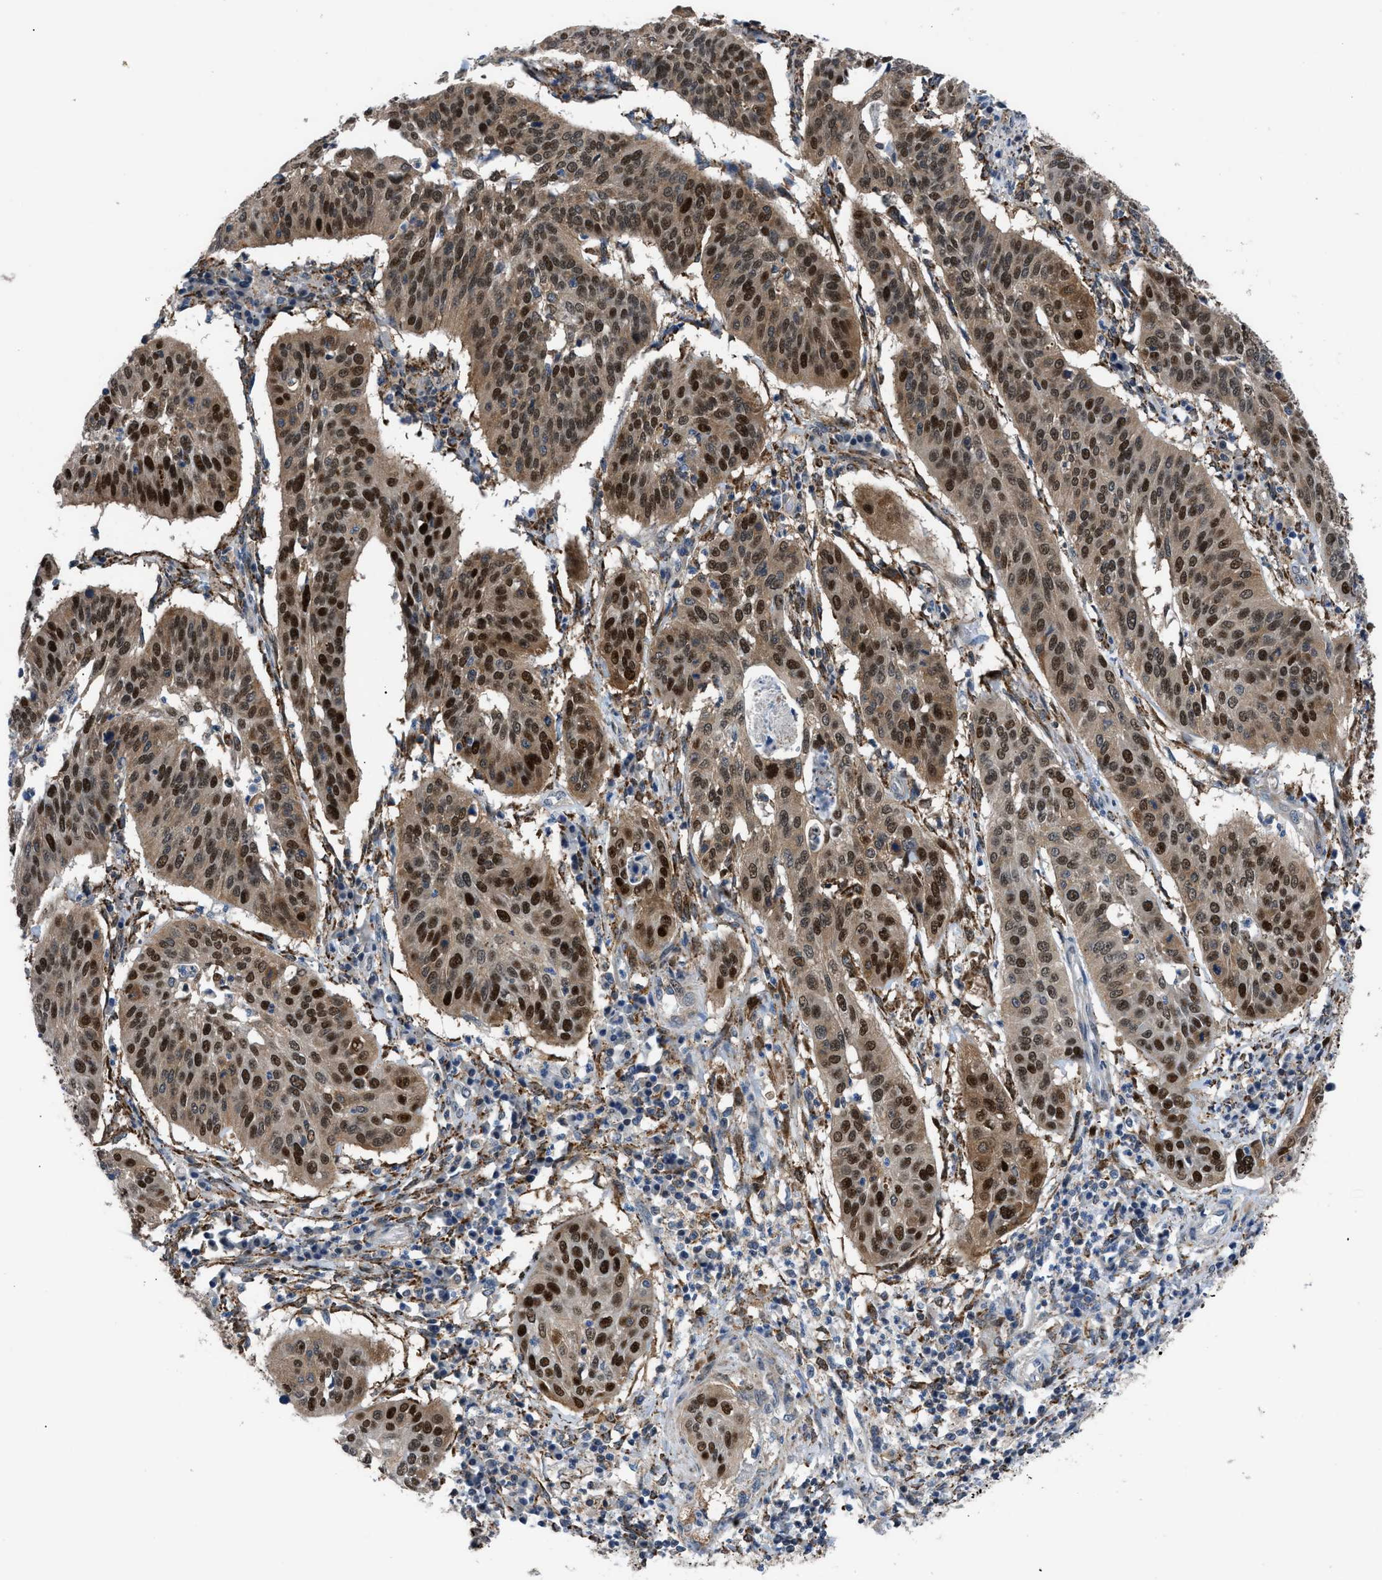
{"staining": {"intensity": "strong", "quantity": ">75%", "location": "cytoplasmic/membranous,nuclear"}, "tissue": "cervical cancer", "cell_type": "Tumor cells", "image_type": "cancer", "snomed": [{"axis": "morphology", "description": "Normal tissue, NOS"}, {"axis": "morphology", "description": "Squamous cell carcinoma, NOS"}, {"axis": "topography", "description": "Cervix"}], "caption": "This image displays IHC staining of human cervical cancer (squamous cell carcinoma), with high strong cytoplasmic/membranous and nuclear expression in approximately >75% of tumor cells.", "gene": "TMEM45B", "patient": {"sex": "female", "age": 39}}